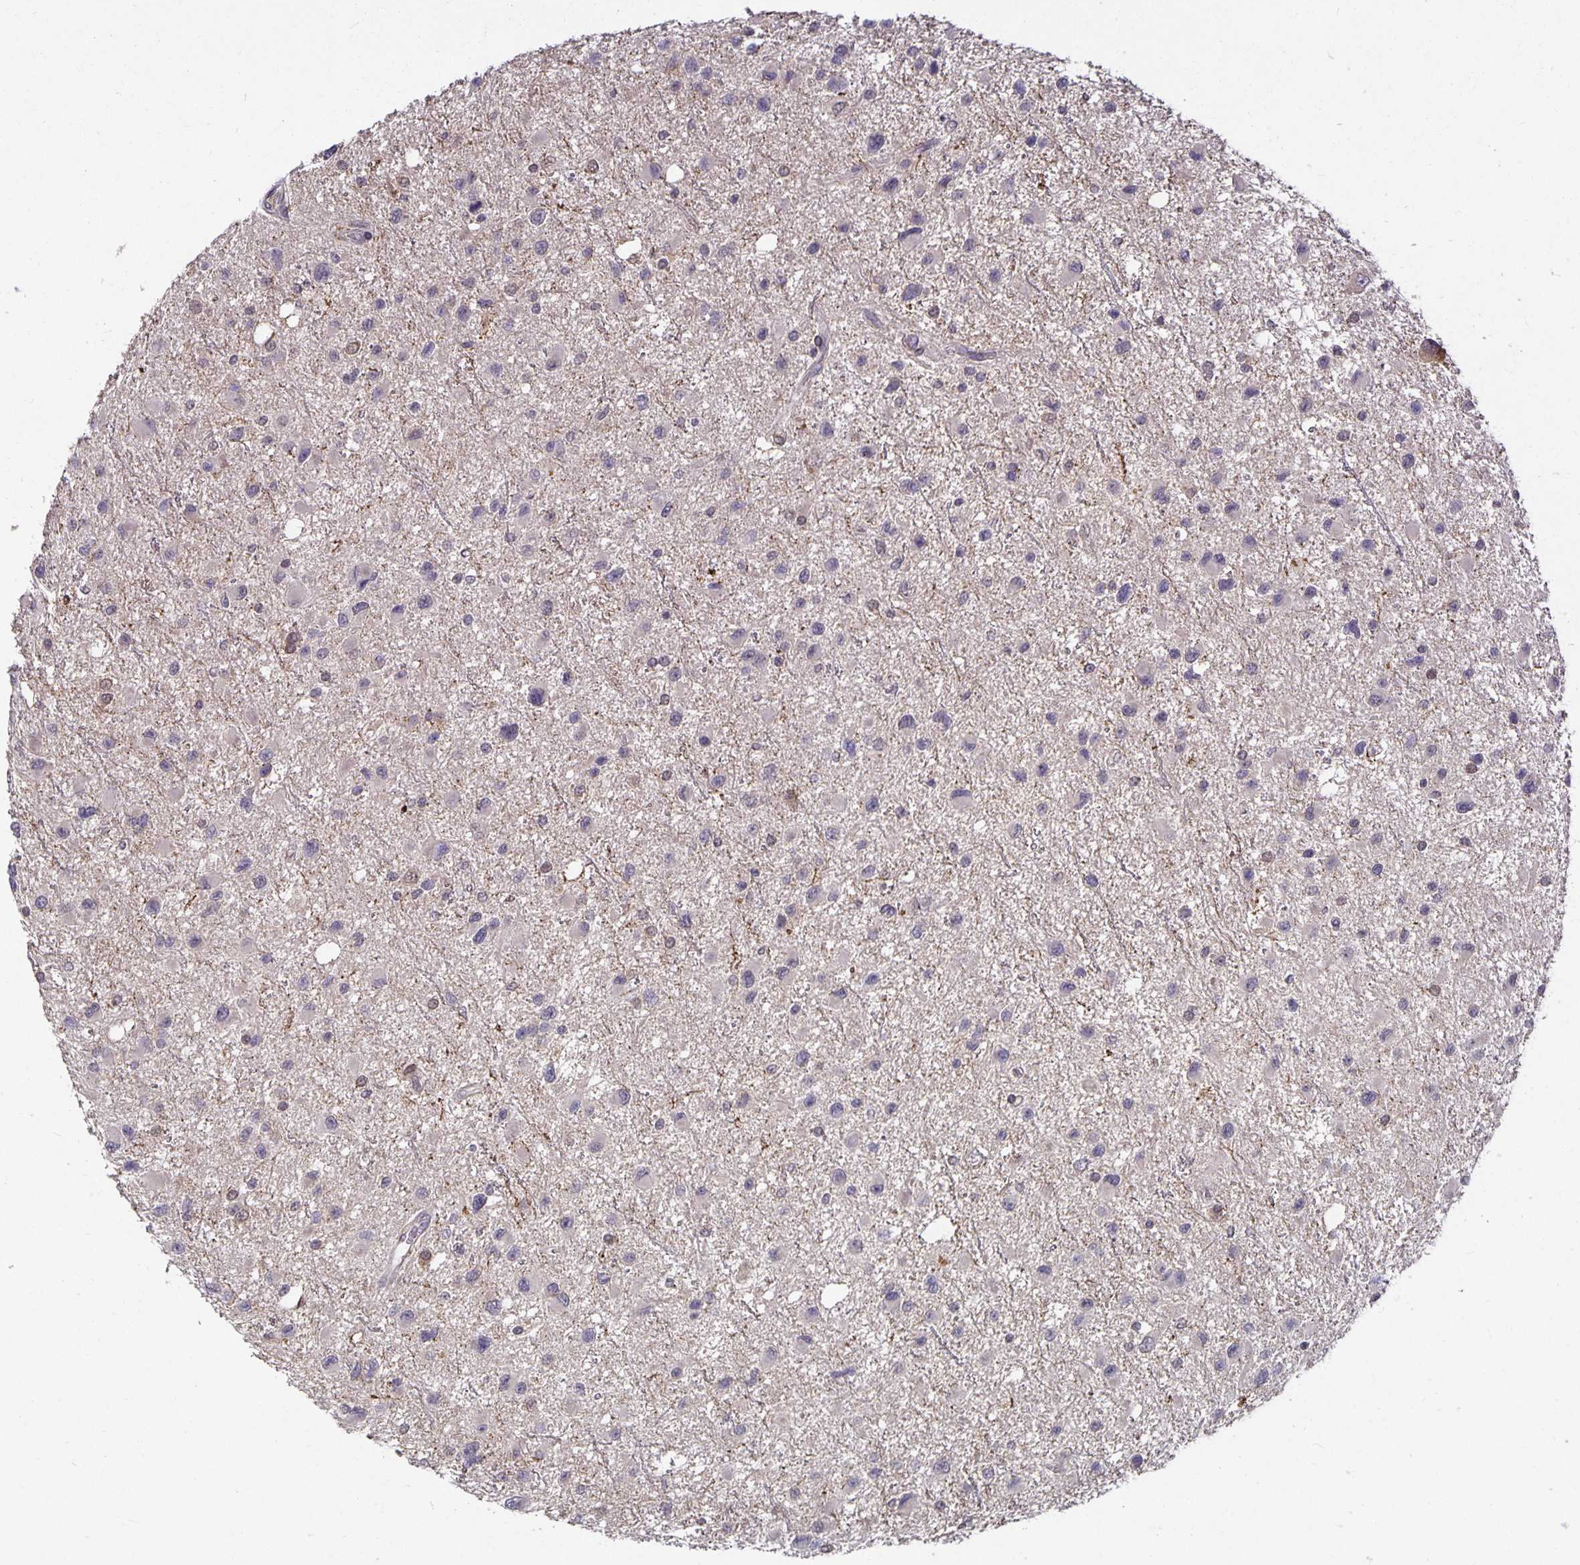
{"staining": {"intensity": "negative", "quantity": "none", "location": "none"}, "tissue": "glioma", "cell_type": "Tumor cells", "image_type": "cancer", "snomed": [{"axis": "morphology", "description": "Glioma, malignant, Low grade"}, {"axis": "topography", "description": "Brain"}], "caption": "Immunohistochemistry image of malignant glioma (low-grade) stained for a protein (brown), which shows no staining in tumor cells. The staining is performed using DAB (3,3'-diaminobenzidine) brown chromogen with nuclei counter-stained in using hematoxylin.", "gene": "HEPN1", "patient": {"sex": "female", "age": 32}}